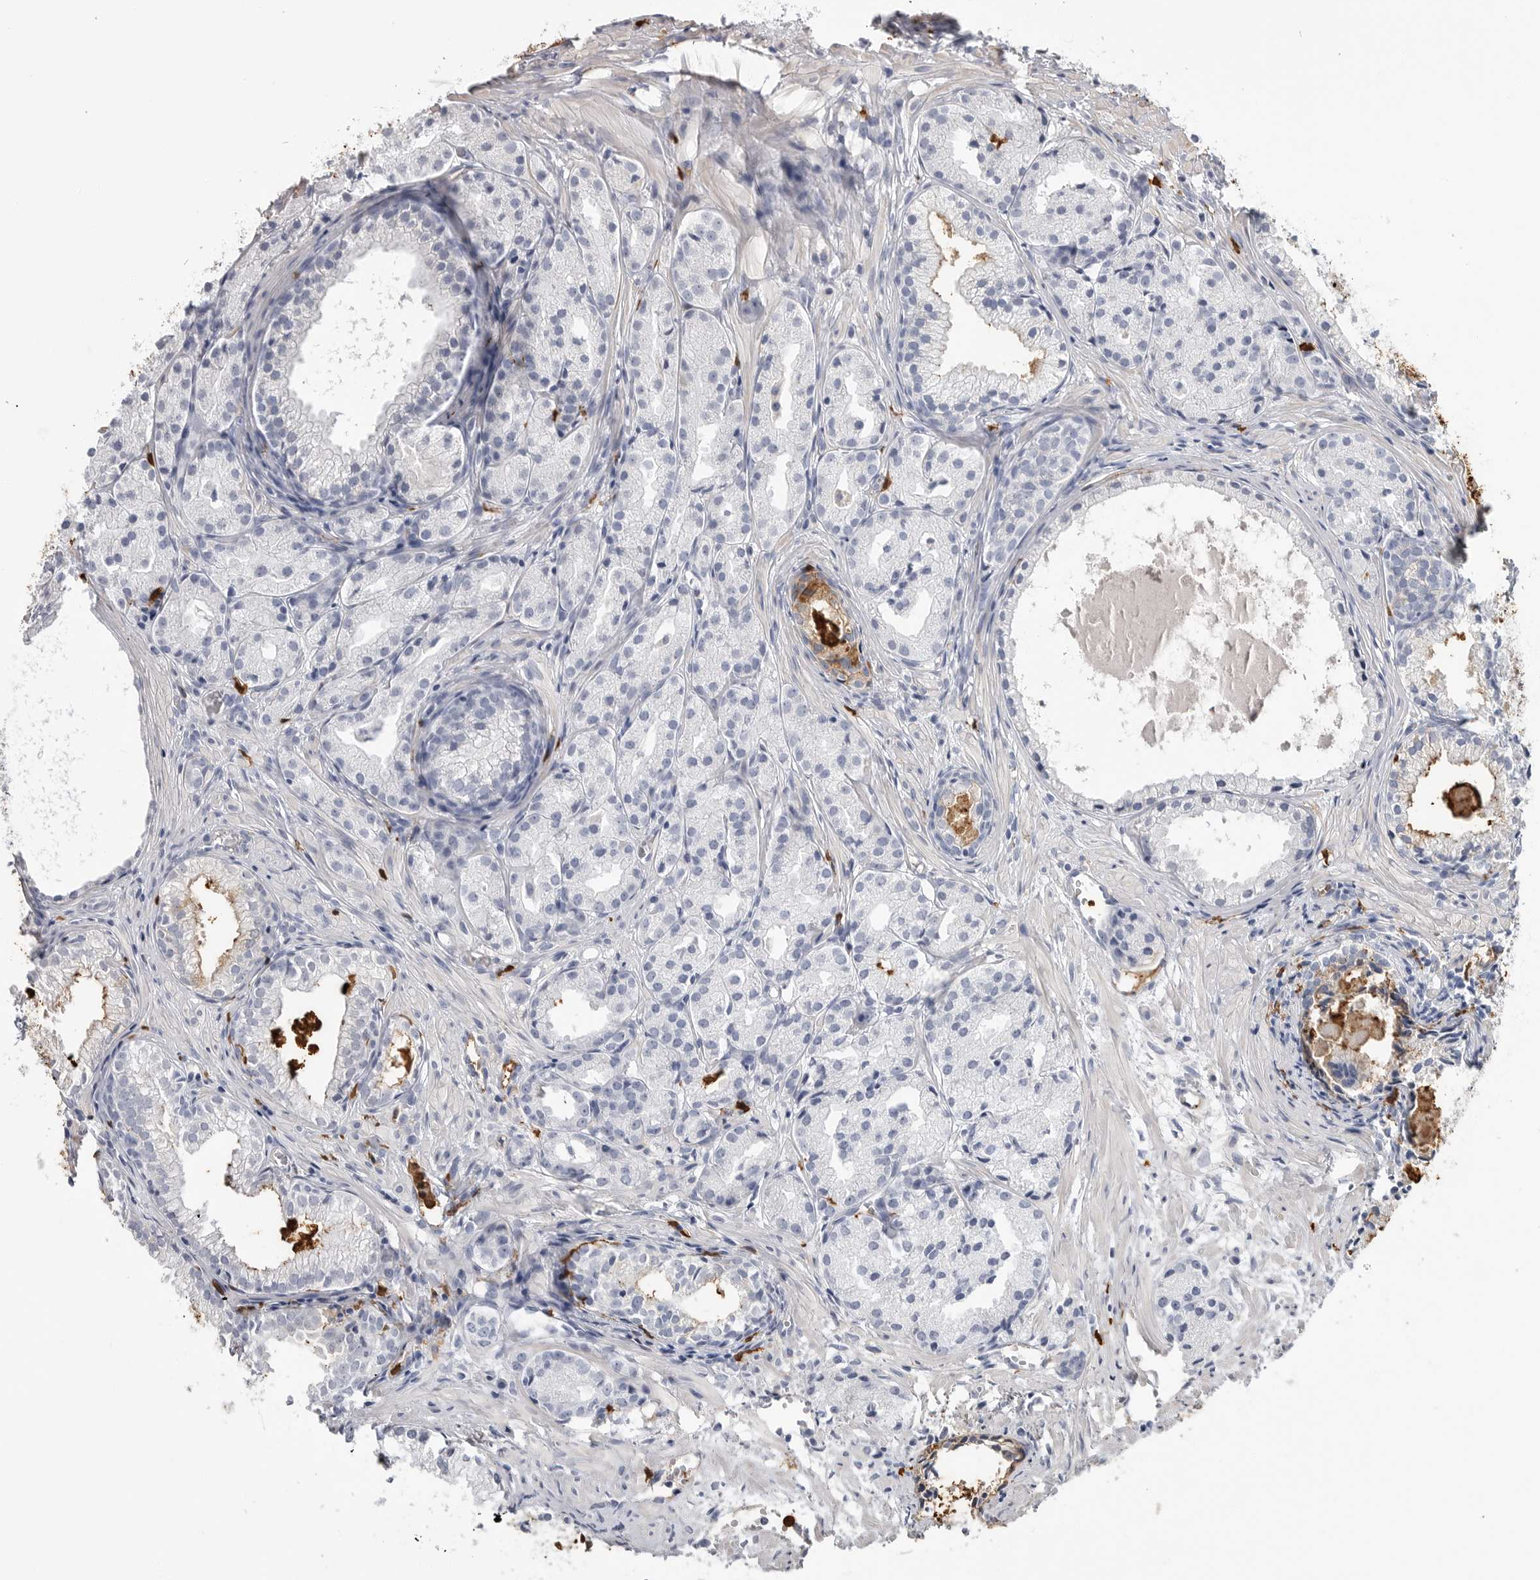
{"staining": {"intensity": "negative", "quantity": "none", "location": "none"}, "tissue": "prostate cancer", "cell_type": "Tumor cells", "image_type": "cancer", "snomed": [{"axis": "morphology", "description": "Adenocarcinoma, Low grade"}, {"axis": "topography", "description": "Prostate"}], "caption": "Photomicrograph shows no significant protein staining in tumor cells of prostate cancer. The staining is performed using DAB brown chromogen with nuclei counter-stained in using hematoxylin.", "gene": "CYB561D1", "patient": {"sex": "male", "age": 88}}